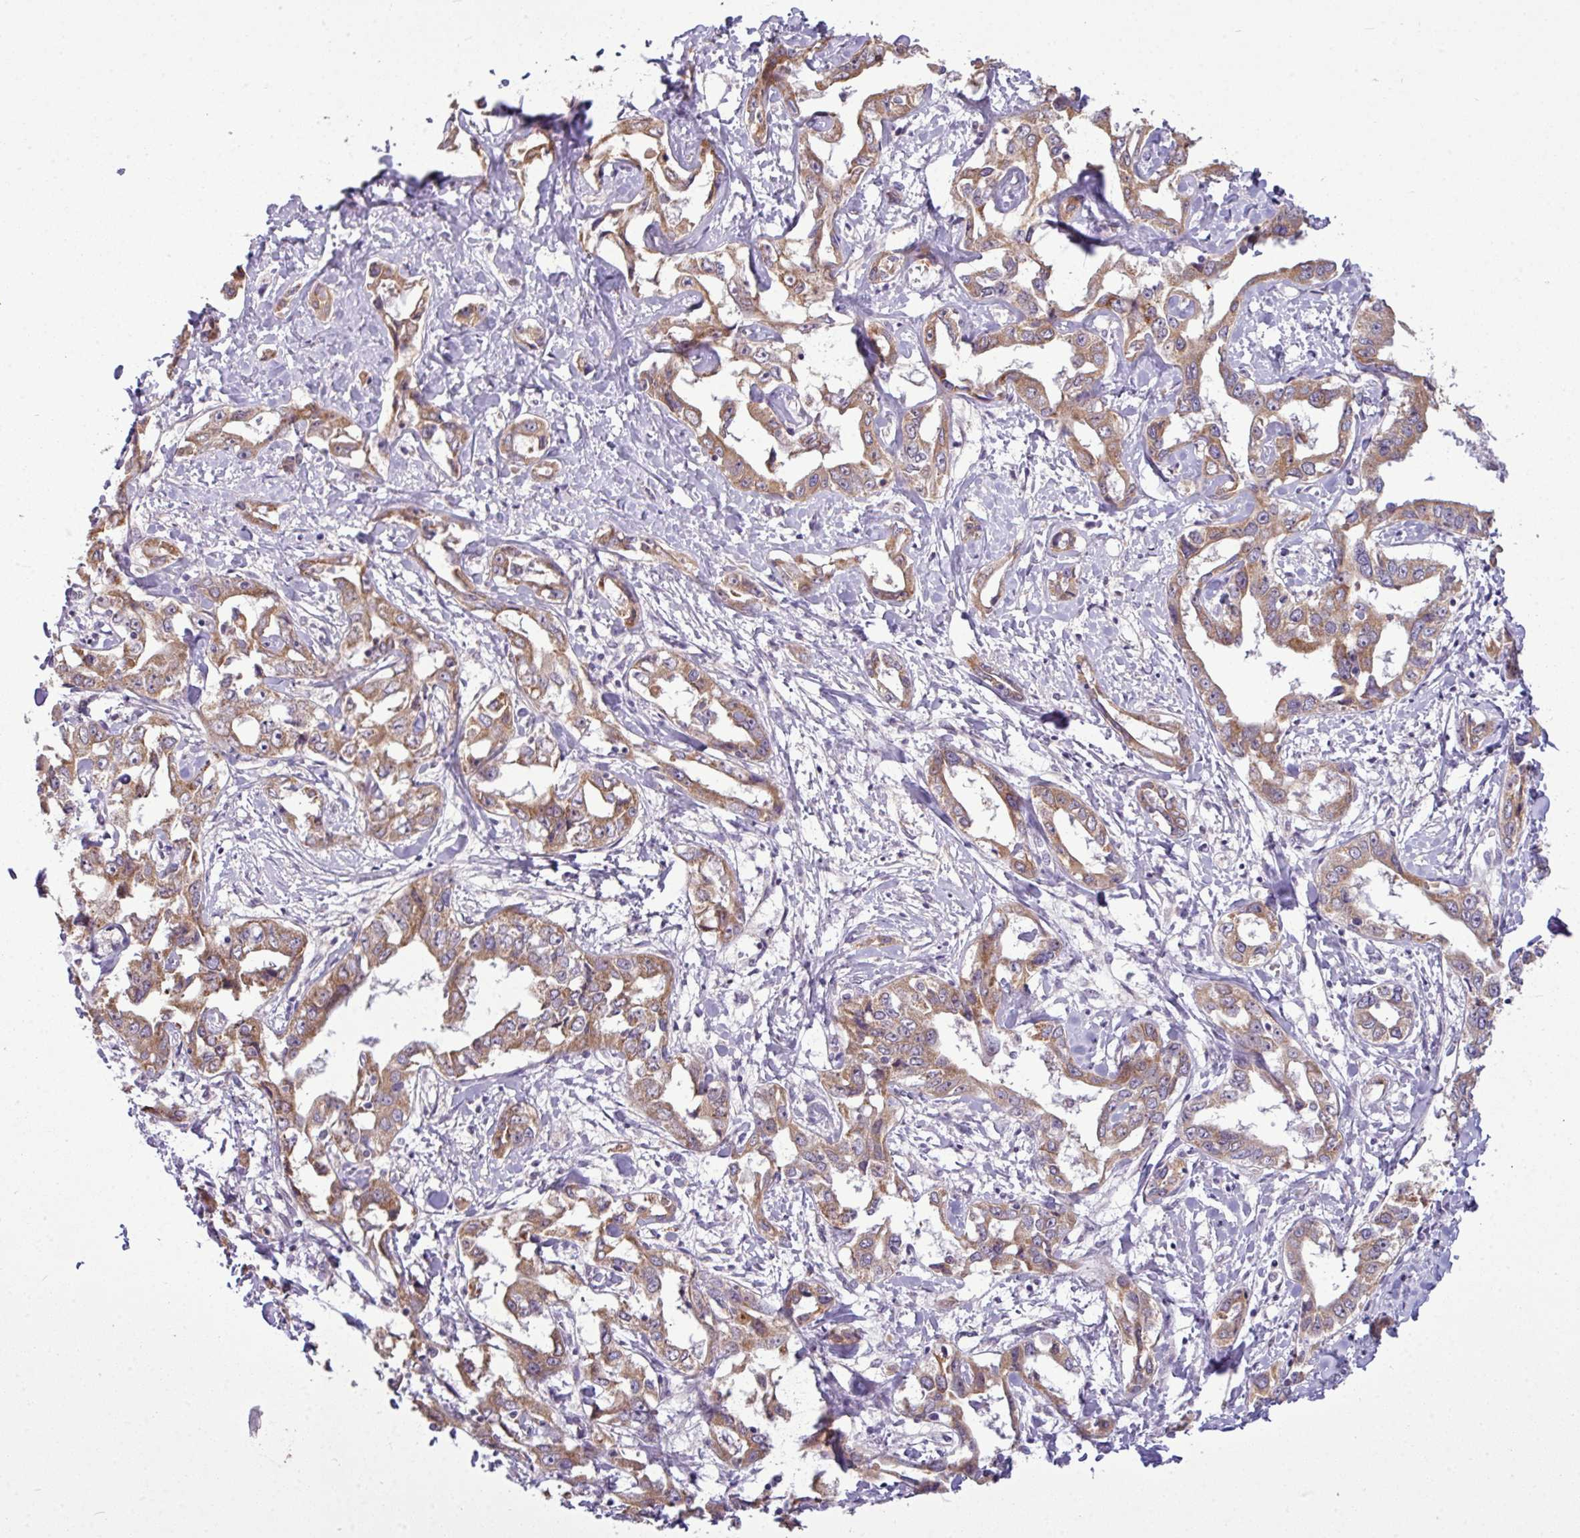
{"staining": {"intensity": "moderate", "quantity": ">75%", "location": "cytoplasmic/membranous"}, "tissue": "liver cancer", "cell_type": "Tumor cells", "image_type": "cancer", "snomed": [{"axis": "morphology", "description": "Cholangiocarcinoma"}, {"axis": "topography", "description": "Liver"}], "caption": "Immunohistochemical staining of human cholangiocarcinoma (liver) displays medium levels of moderate cytoplasmic/membranous expression in about >75% of tumor cells.", "gene": "ZNF217", "patient": {"sex": "male", "age": 59}}